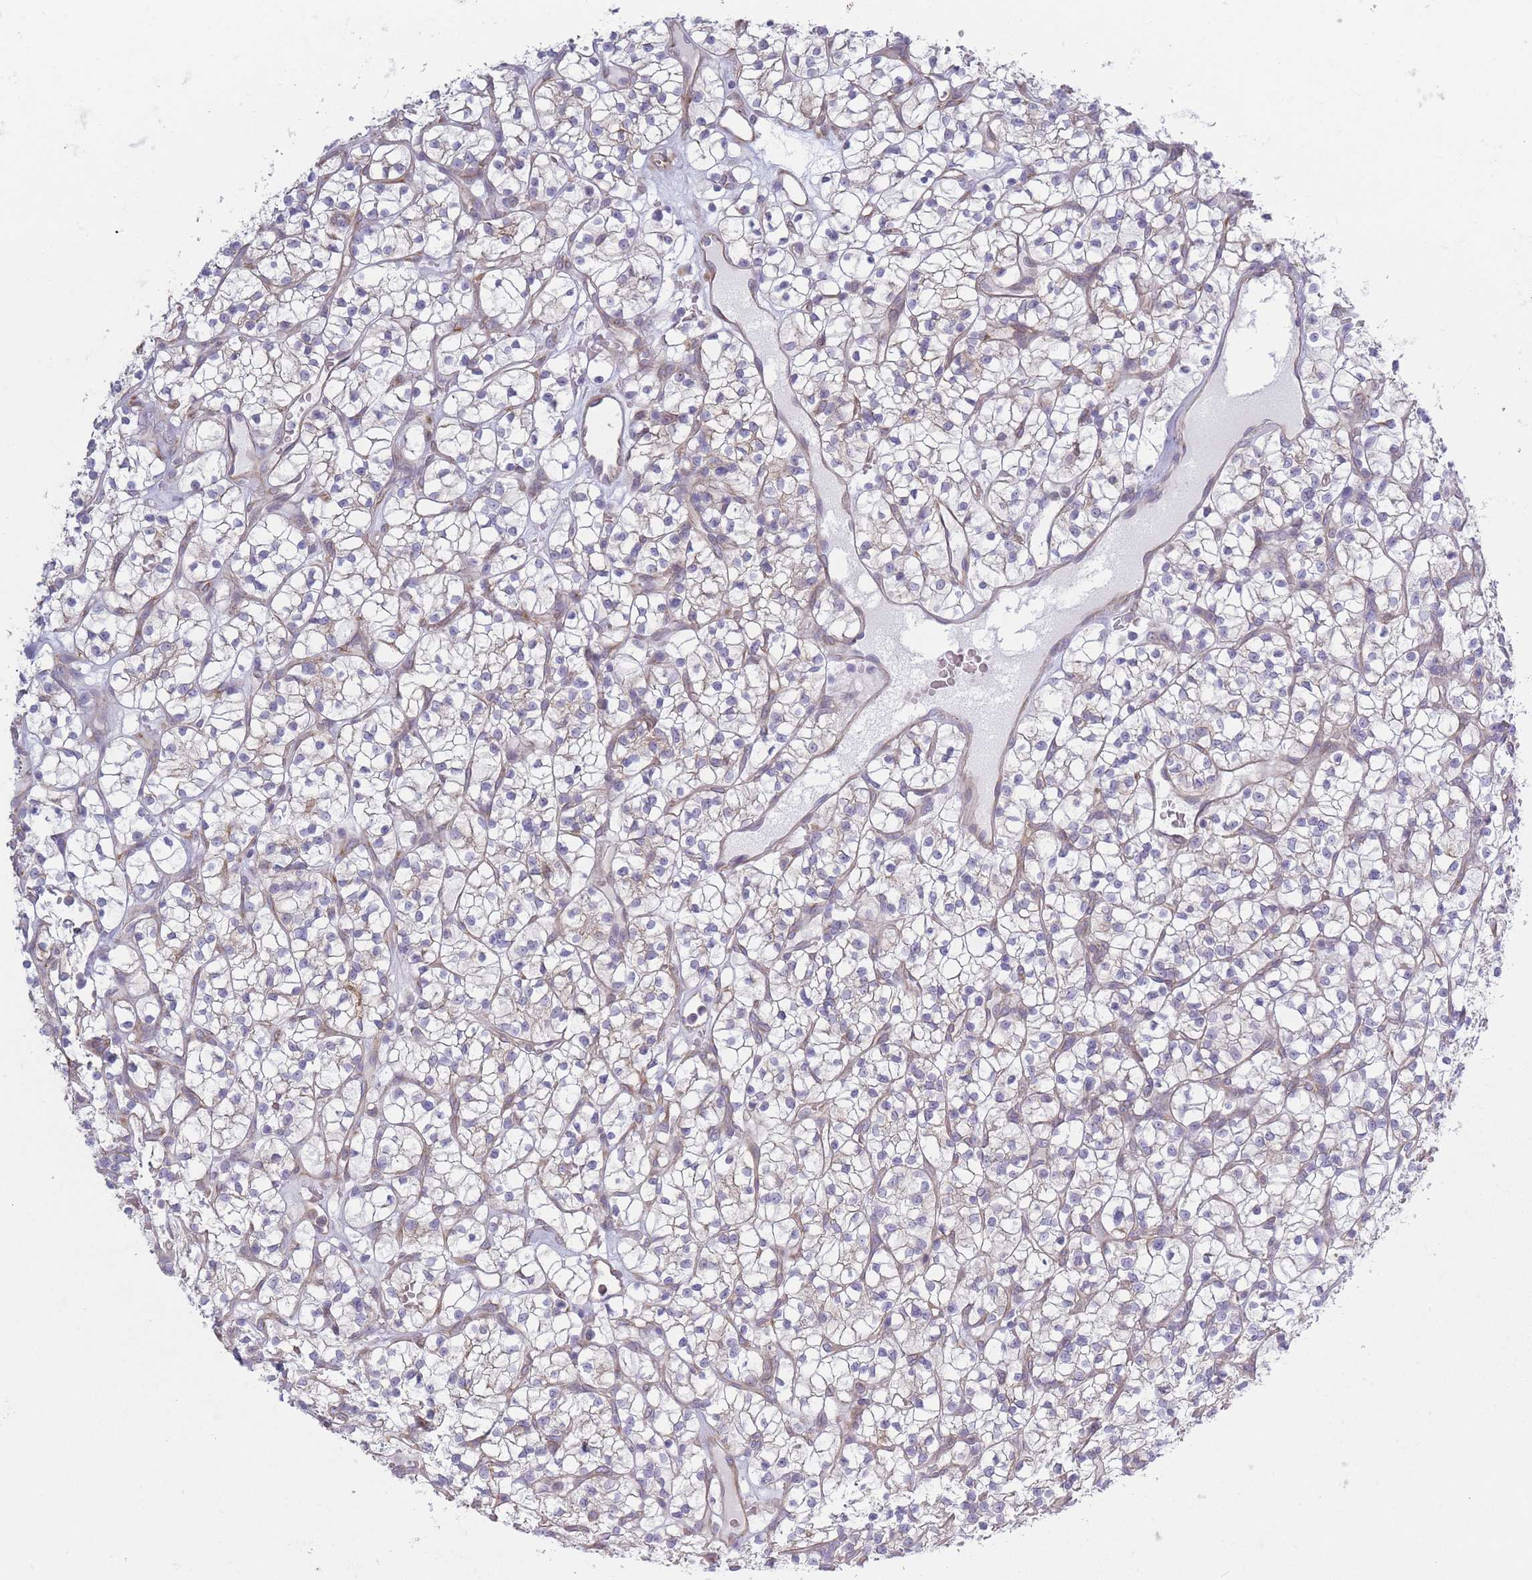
{"staining": {"intensity": "negative", "quantity": "none", "location": "none"}, "tissue": "renal cancer", "cell_type": "Tumor cells", "image_type": "cancer", "snomed": [{"axis": "morphology", "description": "Adenocarcinoma, NOS"}, {"axis": "topography", "description": "Kidney"}], "caption": "A high-resolution histopathology image shows IHC staining of adenocarcinoma (renal), which exhibits no significant expression in tumor cells.", "gene": "PLEKHG2", "patient": {"sex": "female", "age": 64}}